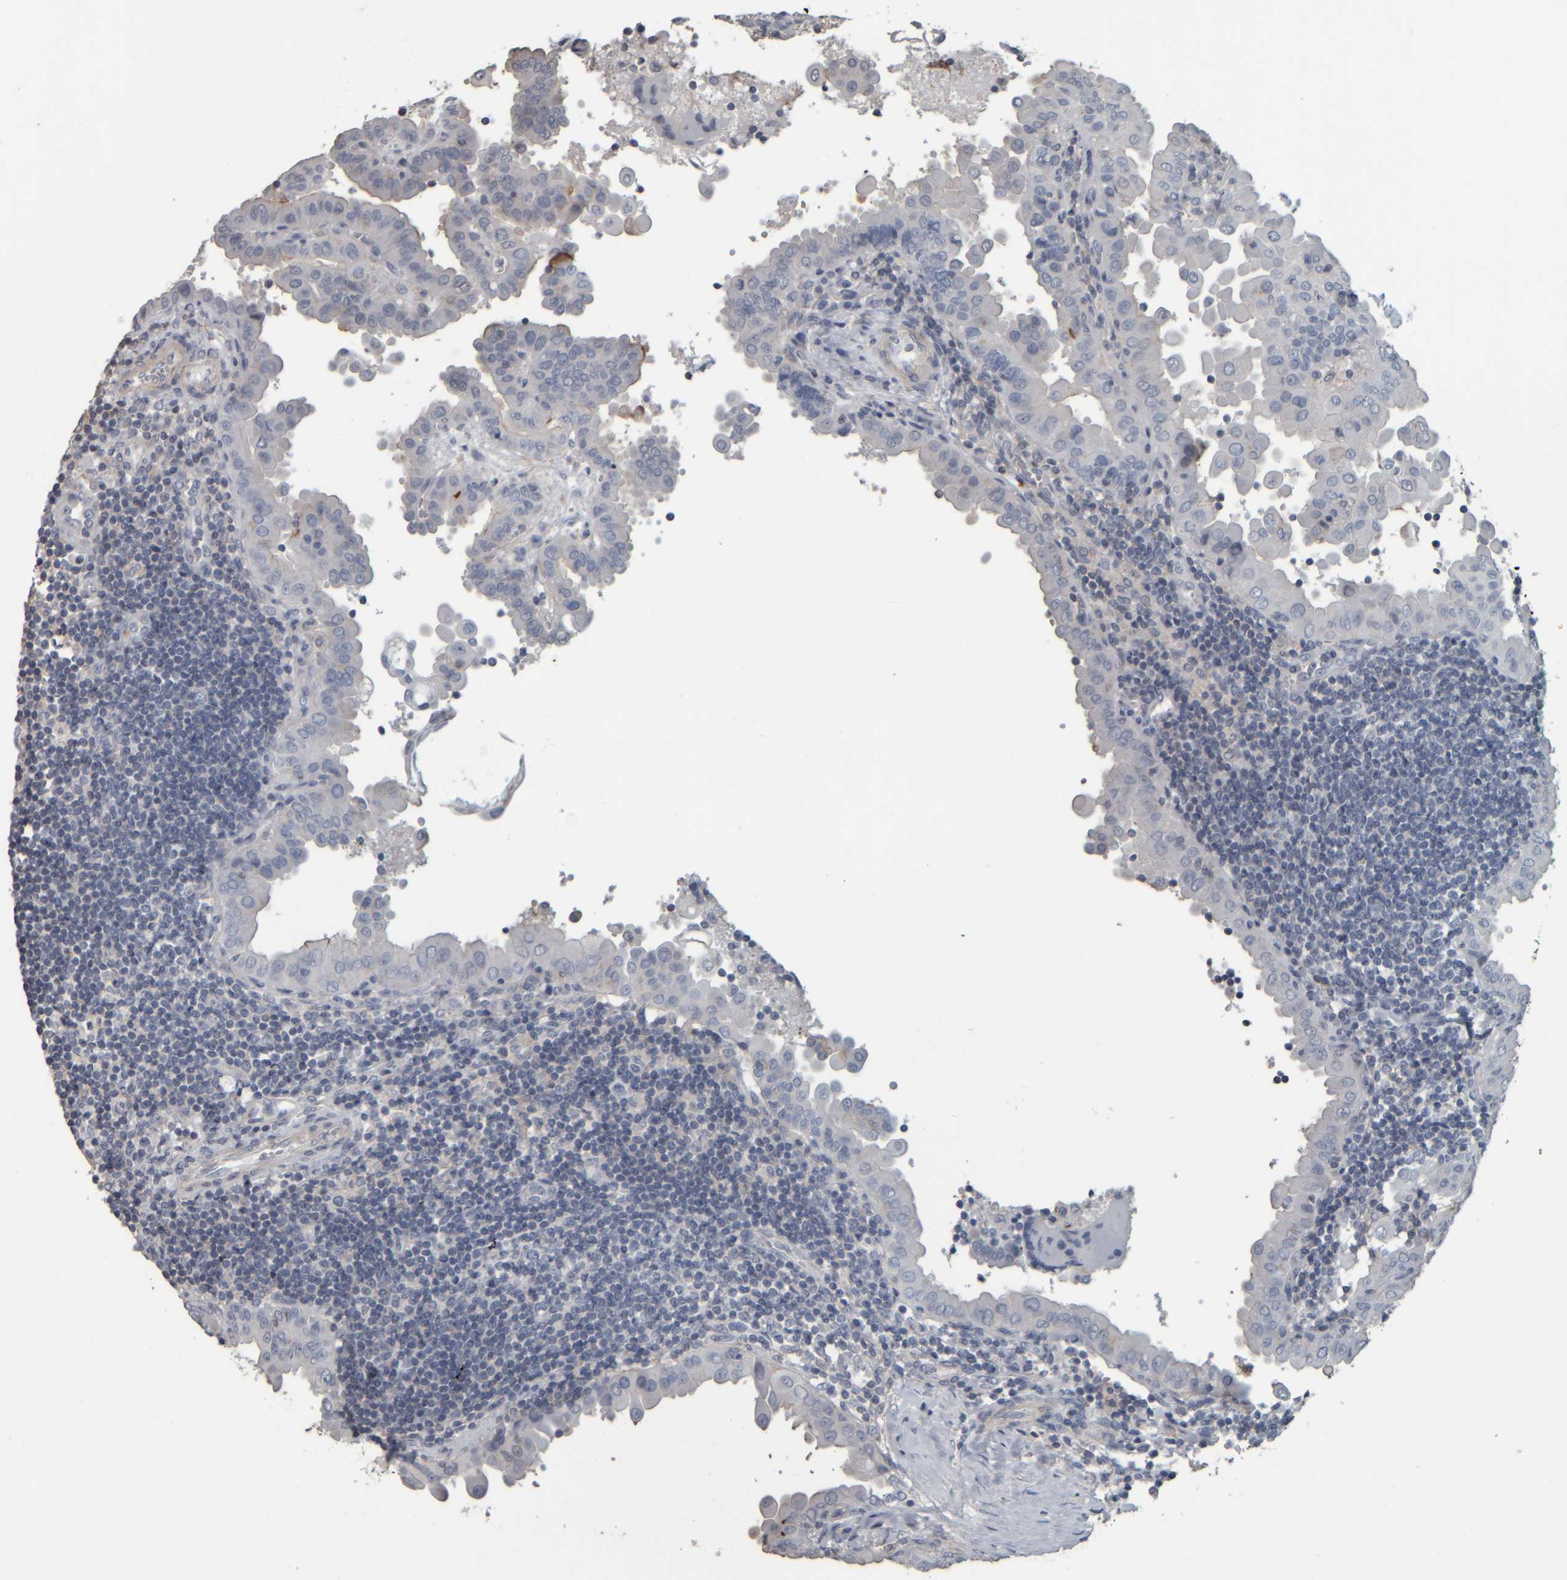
{"staining": {"intensity": "negative", "quantity": "none", "location": "none"}, "tissue": "thyroid cancer", "cell_type": "Tumor cells", "image_type": "cancer", "snomed": [{"axis": "morphology", "description": "Papillary adenocarcinoma, NOS"}, {"axis": "topography", "description": "Thyroid gland"}], "caption": "The photomicrograph reveals no staining of tumor cells in thyroid papillary adenocarcinoma.", "gene": "CAVIN4", "patient": {"sex": "male", "age": 33}}